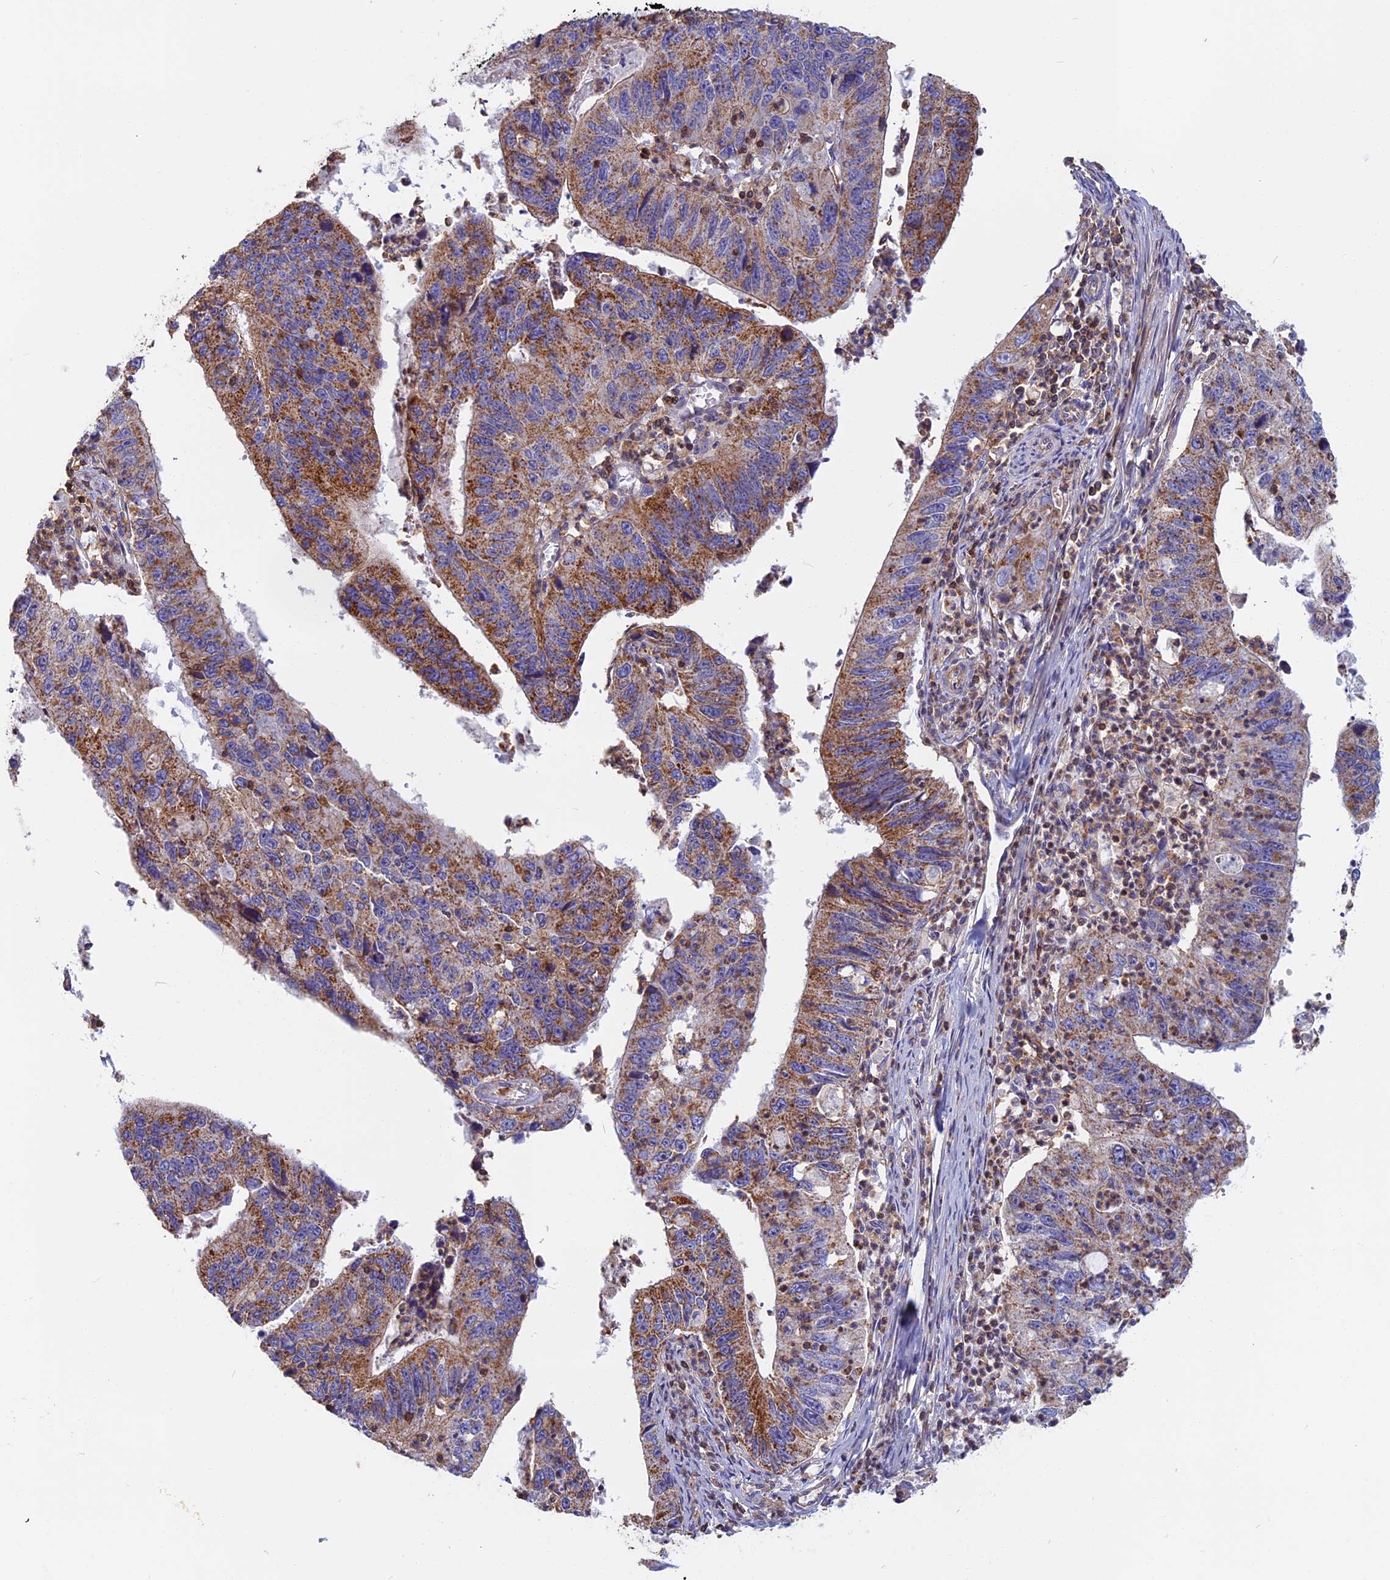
{"staining": {"intensity": "moderate", "quantity": ">75%", "location": "cytoplasmic/membranous"}, "tissue": "stomach cancer", "cell_type": "Tumor cells", "image_type": "cancer", "snomed": [{"axis": "morphology", "description": "Adenocarcinoma, NOS"}, {"axis": "topography", "description": "Stomach"}], "caption": "Brown immunohistochemical staining in human adenocarcinoma (stomach) shows moderate cytoplasmic/membranous staining in about >75% of tumor cells.", "gene": "HSD17B8", "patient": {"sex": "male", "age": 59}}